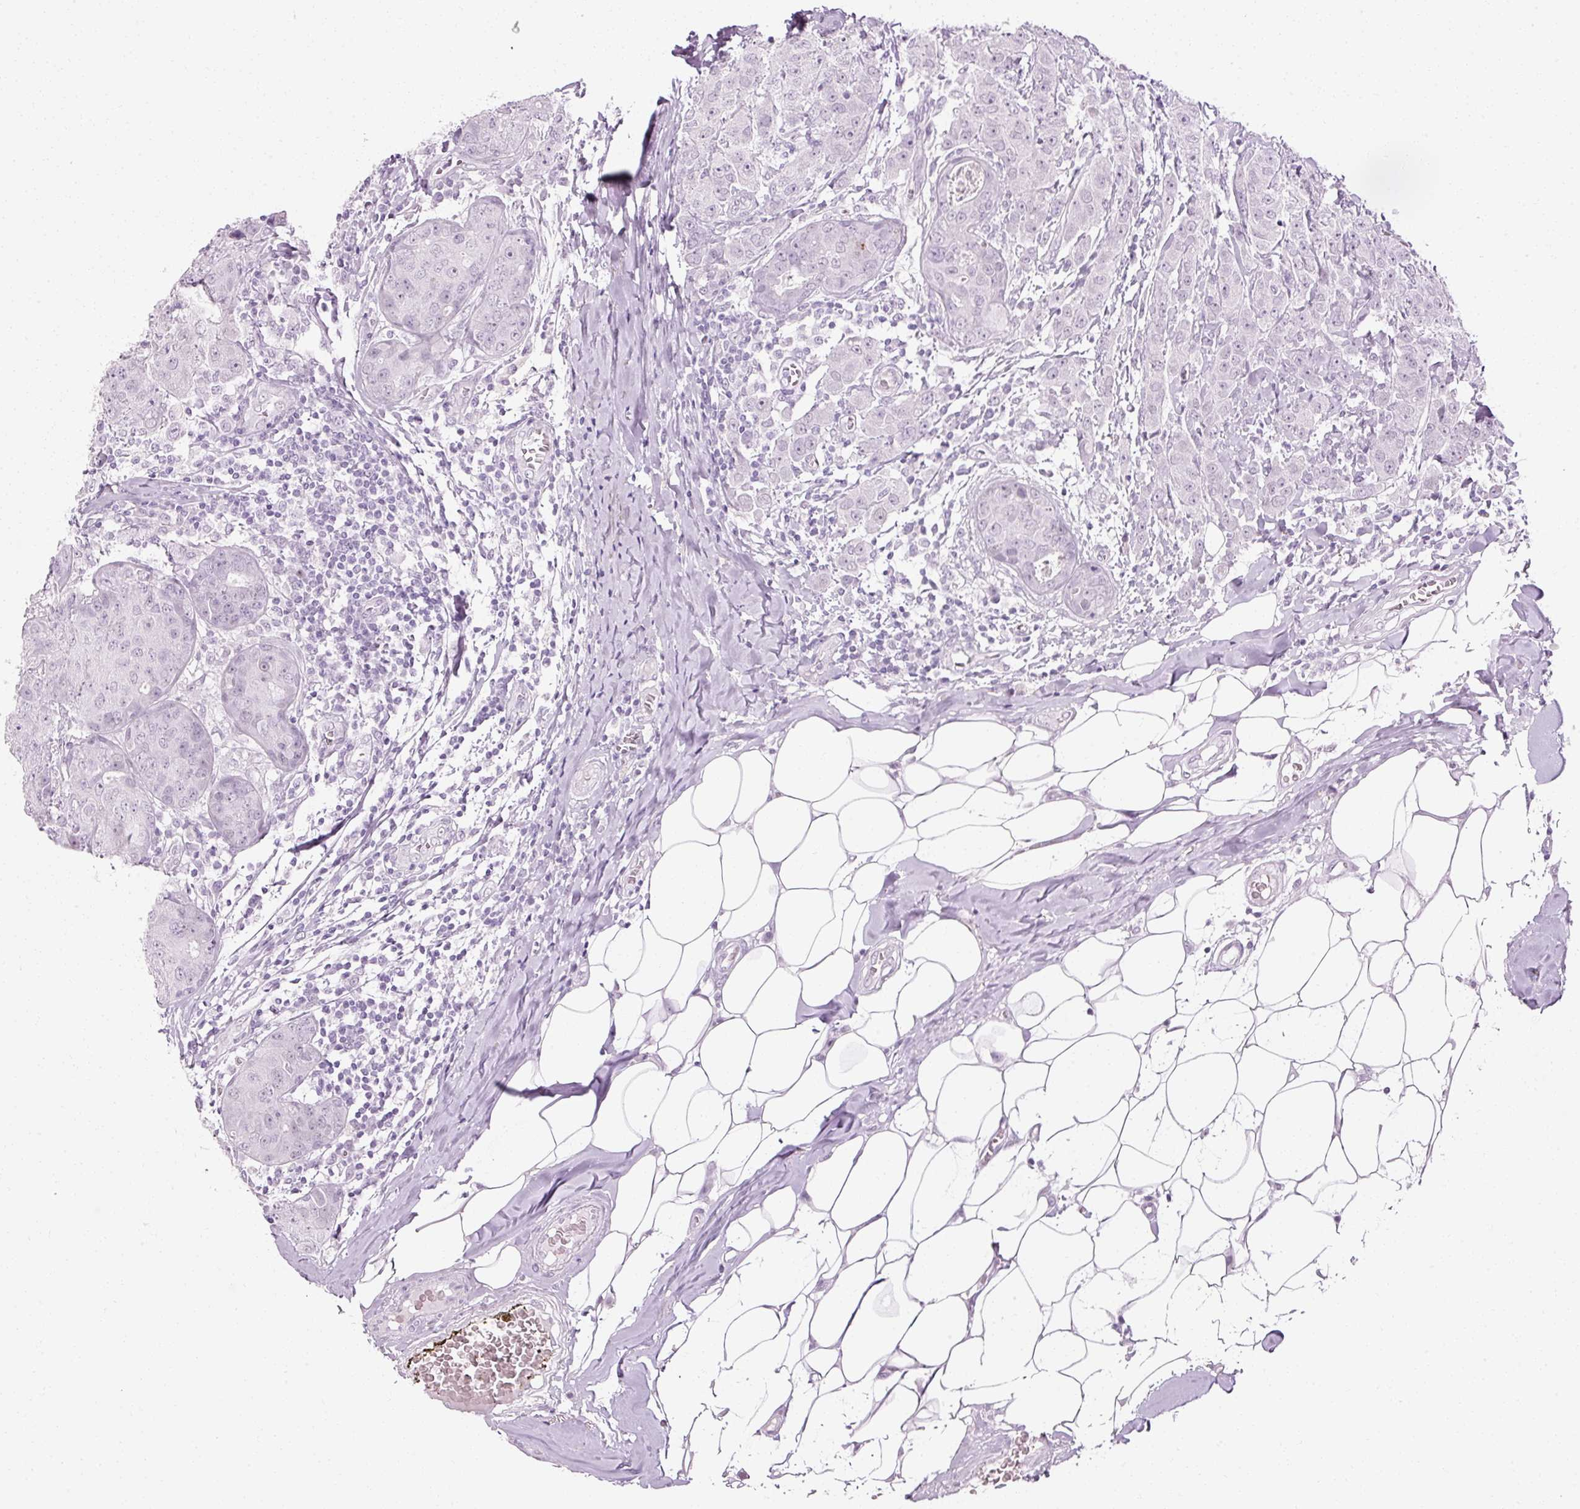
{"staining": {"intensity": "negative", "quantity": "none", "location": "none"}, "tissue": "breast cancer", "cell_type": "Tumor cells", "image_type": "cancer", "snomed": [{"axis": "morphology", "description": "Duct carcinoma"}, {"axis": "topography", "description": "Breast"}], "caption": "A photomicrograph of human breast cancer is negative for staining in tumor cells. (DAB immunohistochemistry visualized using brightfield microscopy, high magnification).", "gene": "ANKRD20A1", "patient": {"sex": "female", "age": 43}}